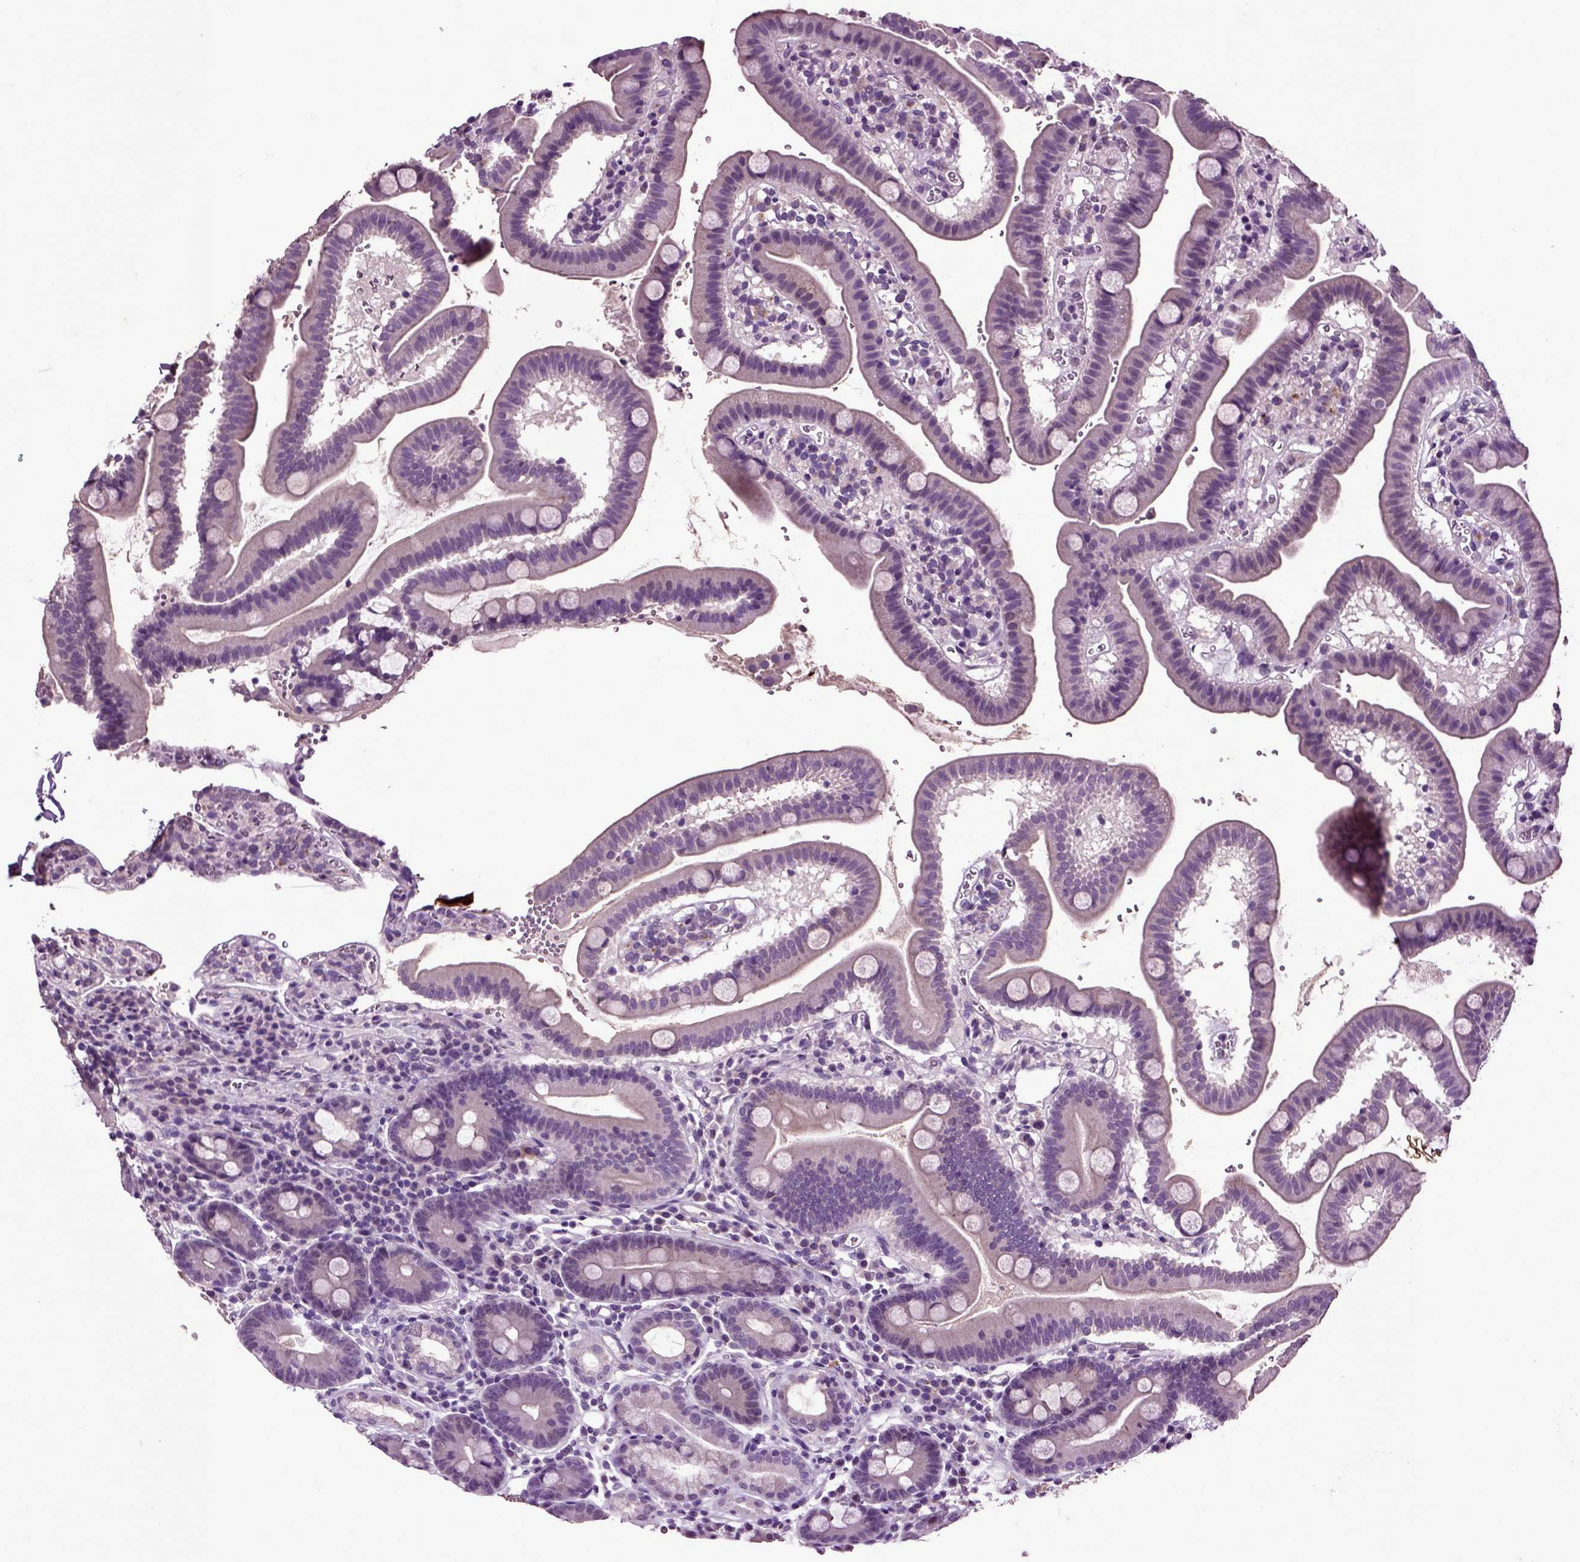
{"staining": {"intensity": "negative", "quantity": "none", "location": "none"}, "tissue": "duodenum", "cell_type": "Glandular cells", "image_type": "normal", "snomed": [{"axis": "morphology", "description": "Normal tissue, NOS"}, {"axis": "topography", "description": "Duodenum"}], "caption": "Immunohistochemical staining of unremarkable duodenum exhibits no significant expression in glandular cells.", "gene": "CRHR1", "patient": {"sex": "male", "age": 59}}